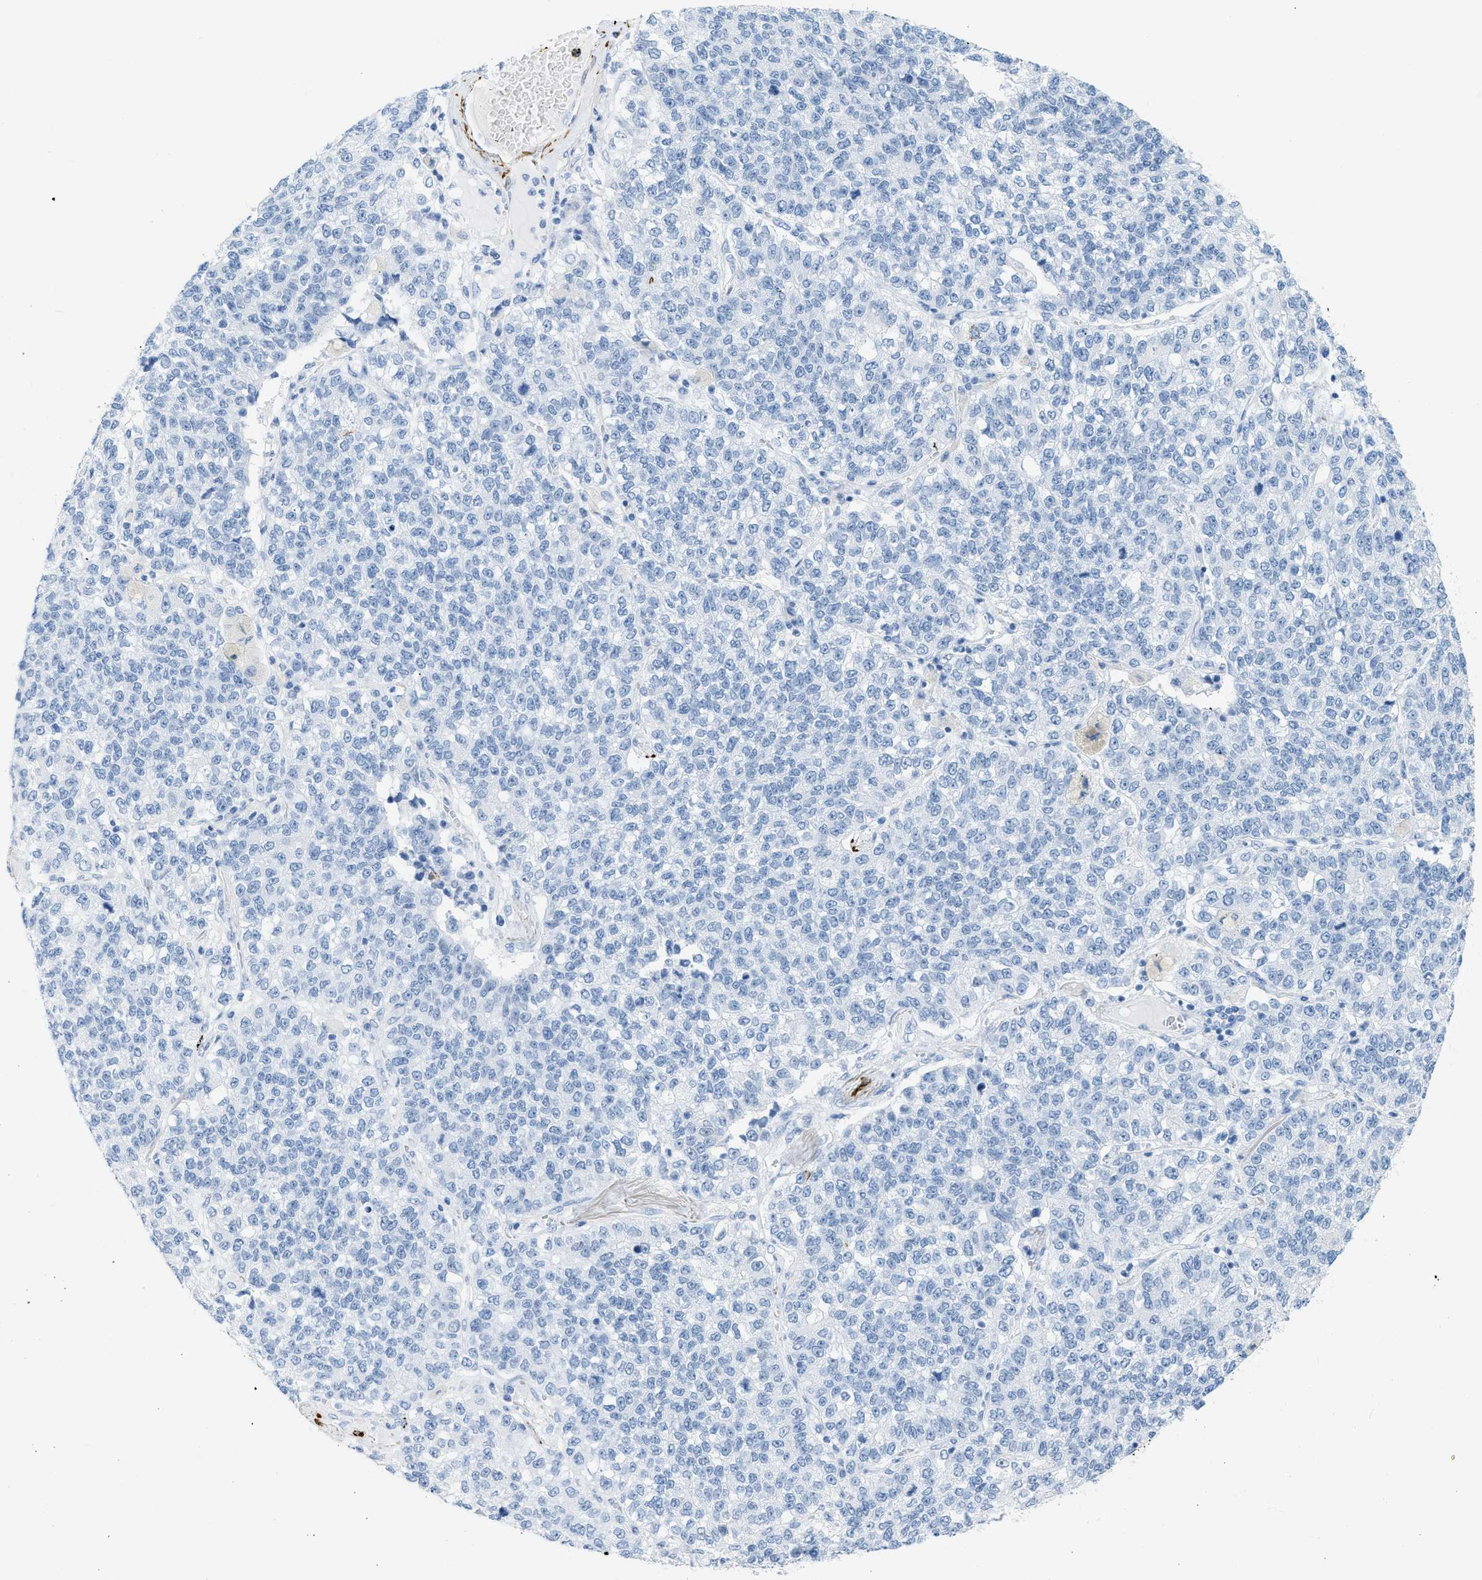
{"staining": {"intensity": "negative", "quantity": "none", "location": "none"}, "tissue": "lung cancer", "cell_type": "Tumor cells", "image_type": "cancer", "snomed": [{"axis": "morphology", "description": "Adenocarcinoma, NOS"}, {"axis": "topography", "description": "Lung"}], "caption": "Immunohistochemistry (IHC) image of neoplastic tissue: human lung cancer stained with DAB (3,3'-diaminobenzidine) displays no significant protein staining in tumor cells.", "gene": "DES", "patient": {"sex": "male", "age": 49}}